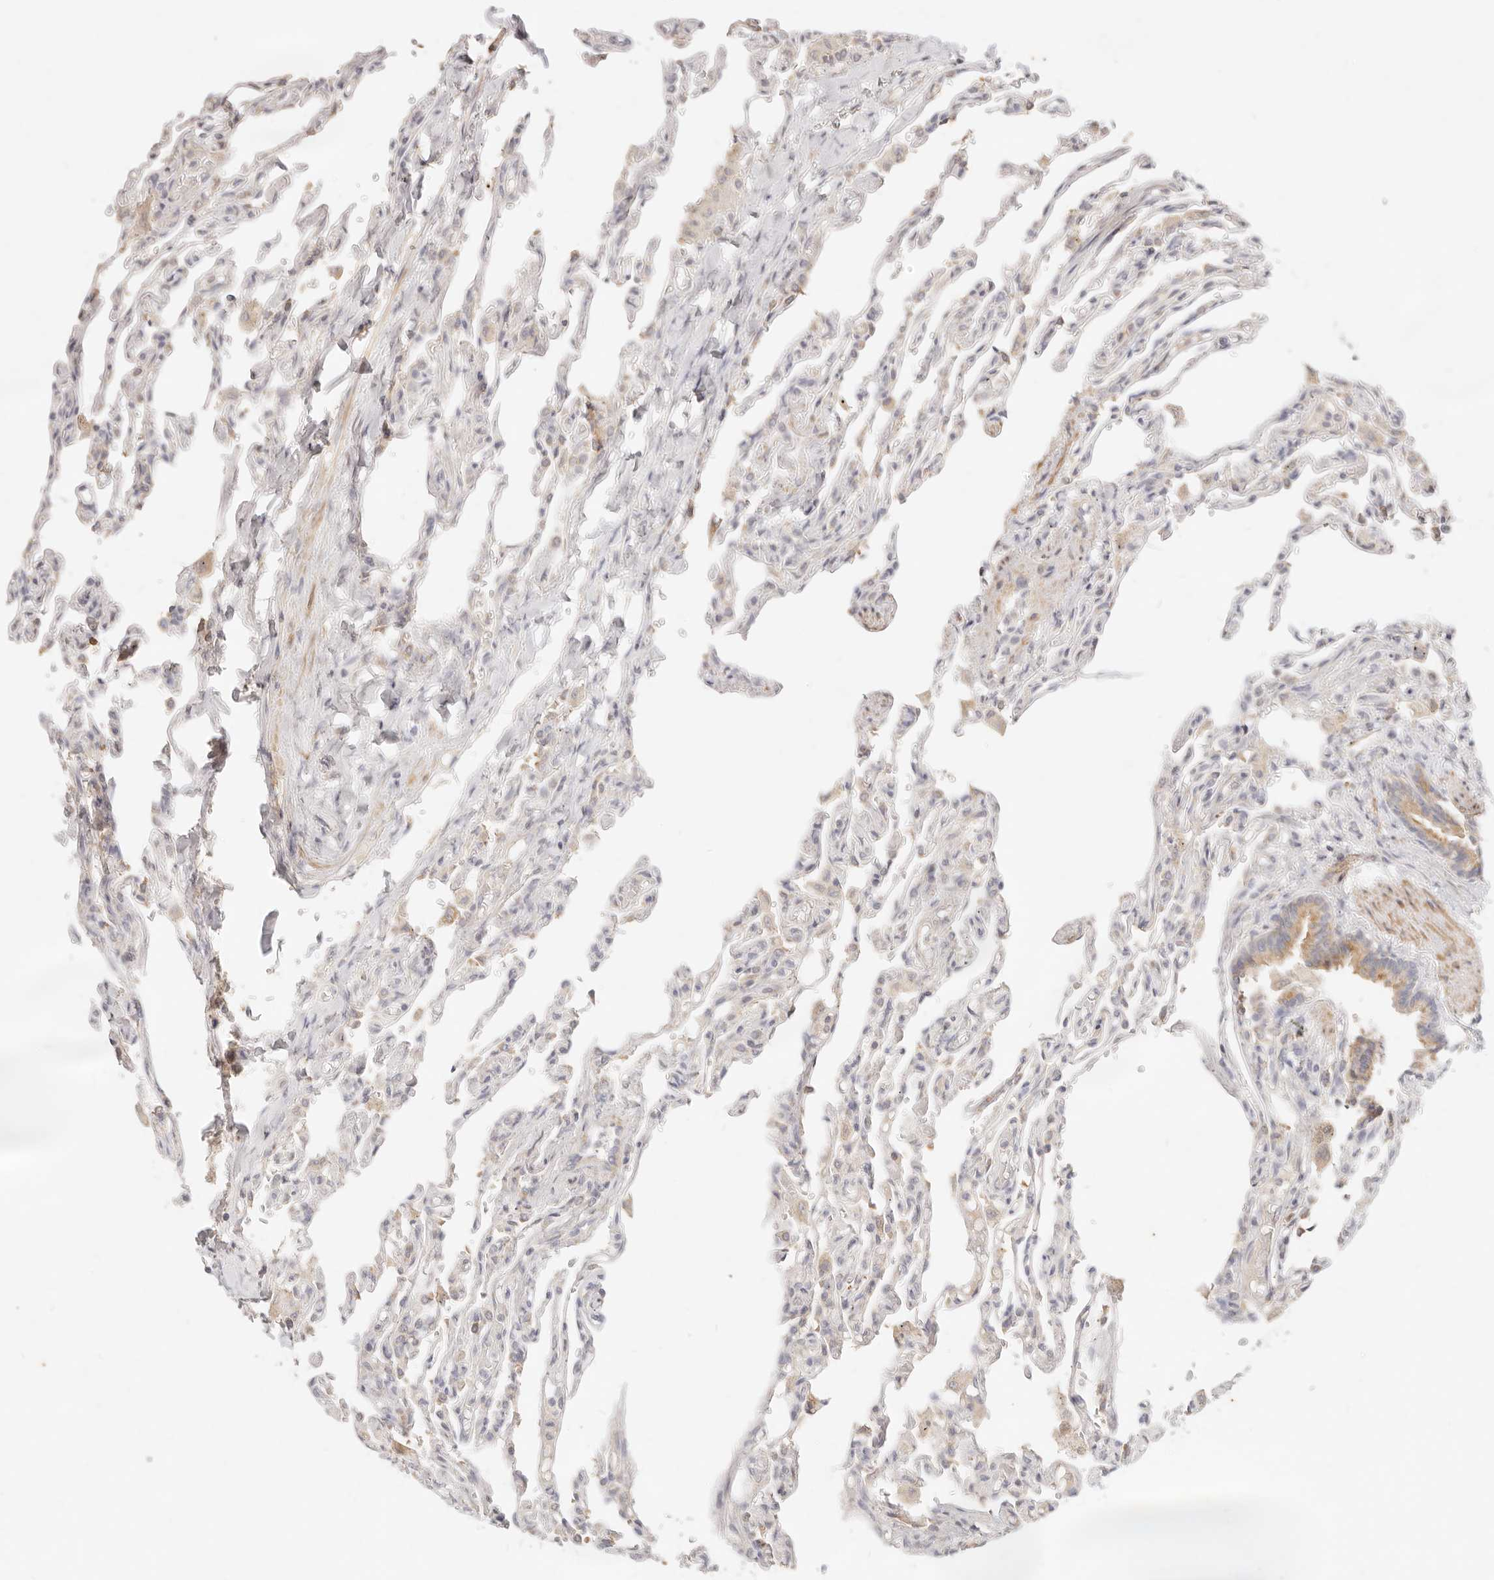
{"staining": {"intensity": "negative", "quantity": "none", "location": "none"}, "tissue": "lung", "cell_type": "Alveolar cells", "image_type": "normal", "snomed": [{"axis": "morphology", "description": "Normal tissue, NOS"}, {"axis": "topography", "description": "Lung"}], "caption": "High power microscopy micrograph of an immunohistochemistry image of normal lung, revealing no significant expression in alveolar cells.", "gene": "RUBCNL", "patient": {"sex": "male", "age": 21}}